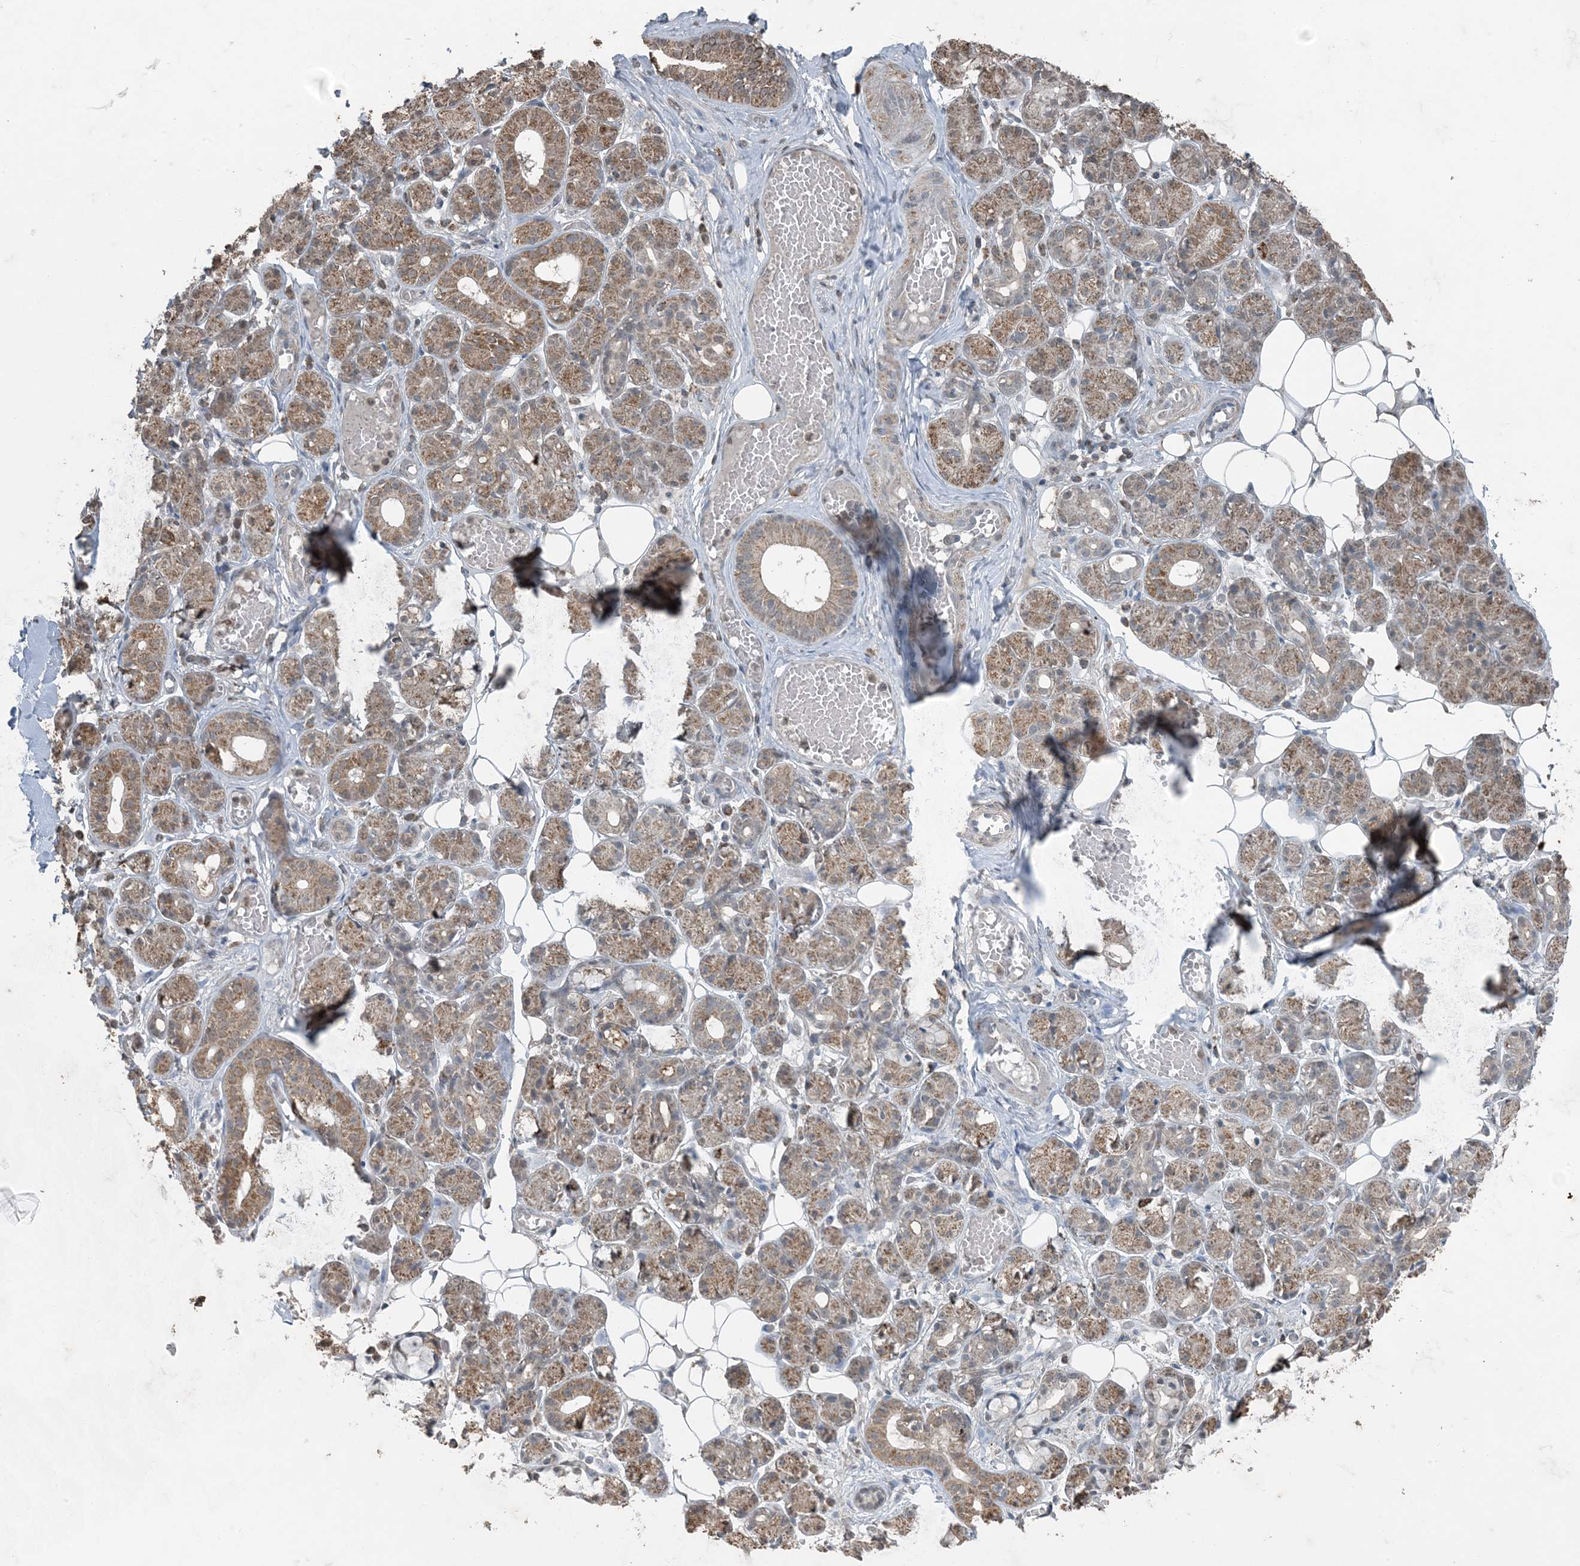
{"staining": {"intensity": "moderate", "quantity": ">75%", "location": "cytoplasmic/membranous"}, "tissue": "salivary gland", "cell_type": "Glandular cells", "image_type": "normal", "snomed": [{"axis": "morphology", "description": "Normal tissue, NOS"}, {"axis": "topography", "description": "Salivary gland"}], "caption": "A brown stain shows moderate cytoplasmic/membranous expression of a protein in glandular cells of normal human salivary gland.", "gene": "GNL1", "patient": {"sex": "male", "age": 63}}